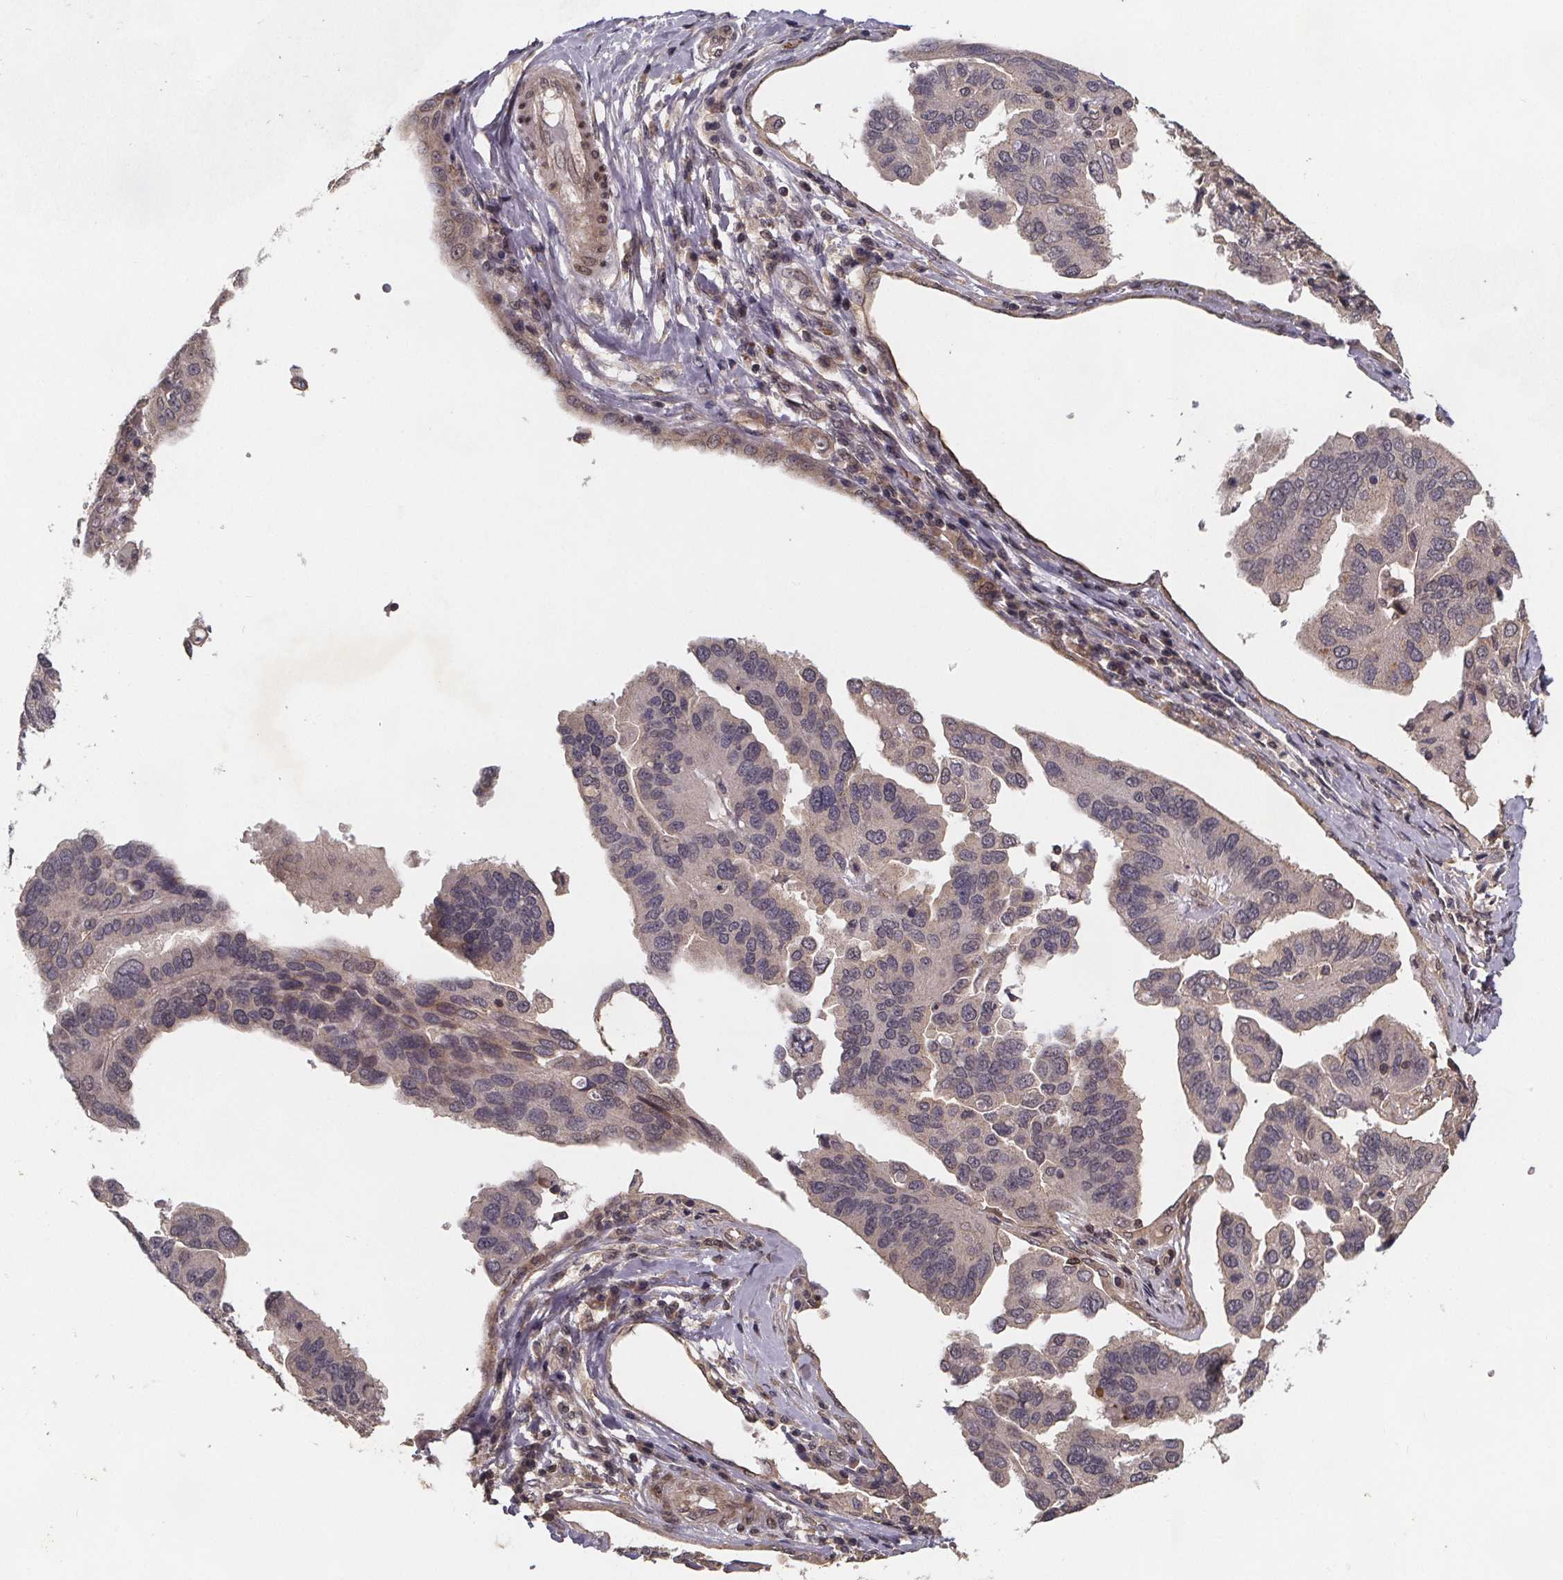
{"staining": {"intensity": "weak", "quantity": "<25%", "location": "cytoplasmic/membranous"}, "tissue": "ovarian cancer", "cell_type": "Tumor cells", "image_type": "cancer", "snomed": [{"axis": "morphology", "description": "Cystadenocarcinoma, serous, NOS"}, {"axis": "topography", "description": "Ovary"}], "caption": "An image of human ovarian cancer (serous cystadenocarcinoma) is negative for staining in tumor cells.", "gene": "PIERCE2", "patient": {"sex": "female", "age": 79}}